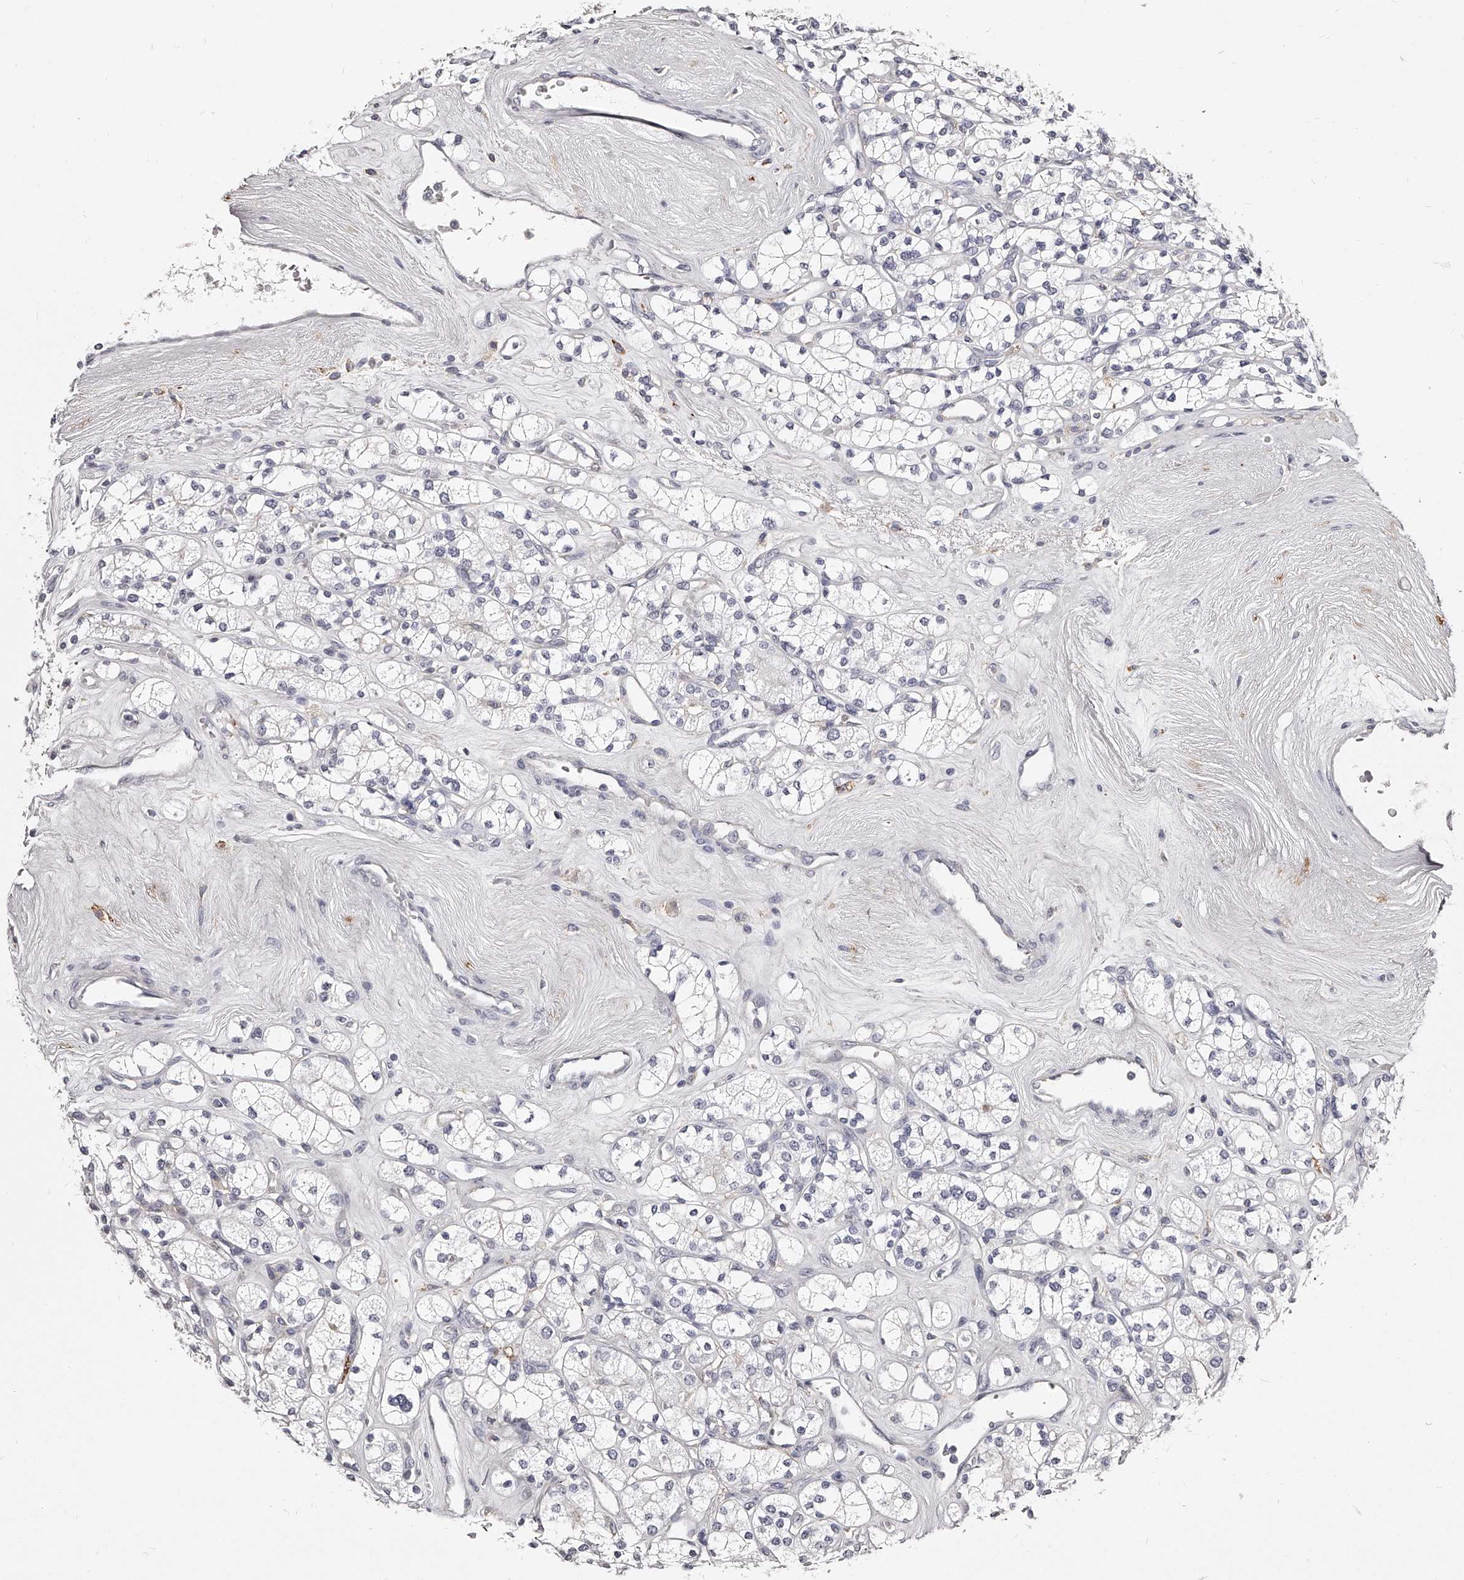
{"staining": {"intensity": "negative", "quantity": "none", "location": "none"}, "tissue": "renal cancer", "cell_type": "Tumor cells", "image_type": "cancer", "snomed": [{"axis": "morphology", "description": "Adenocarcinoma, NOS"}, {"axis": "topography", "description": "Kidney"}], "caption": "Human adenocarcinoma (renal) stained for a protein using IHC reveals no expression in tumor cells.", "gene": "PACSIN1", "patient": {"sex": "male", "age": 77}}